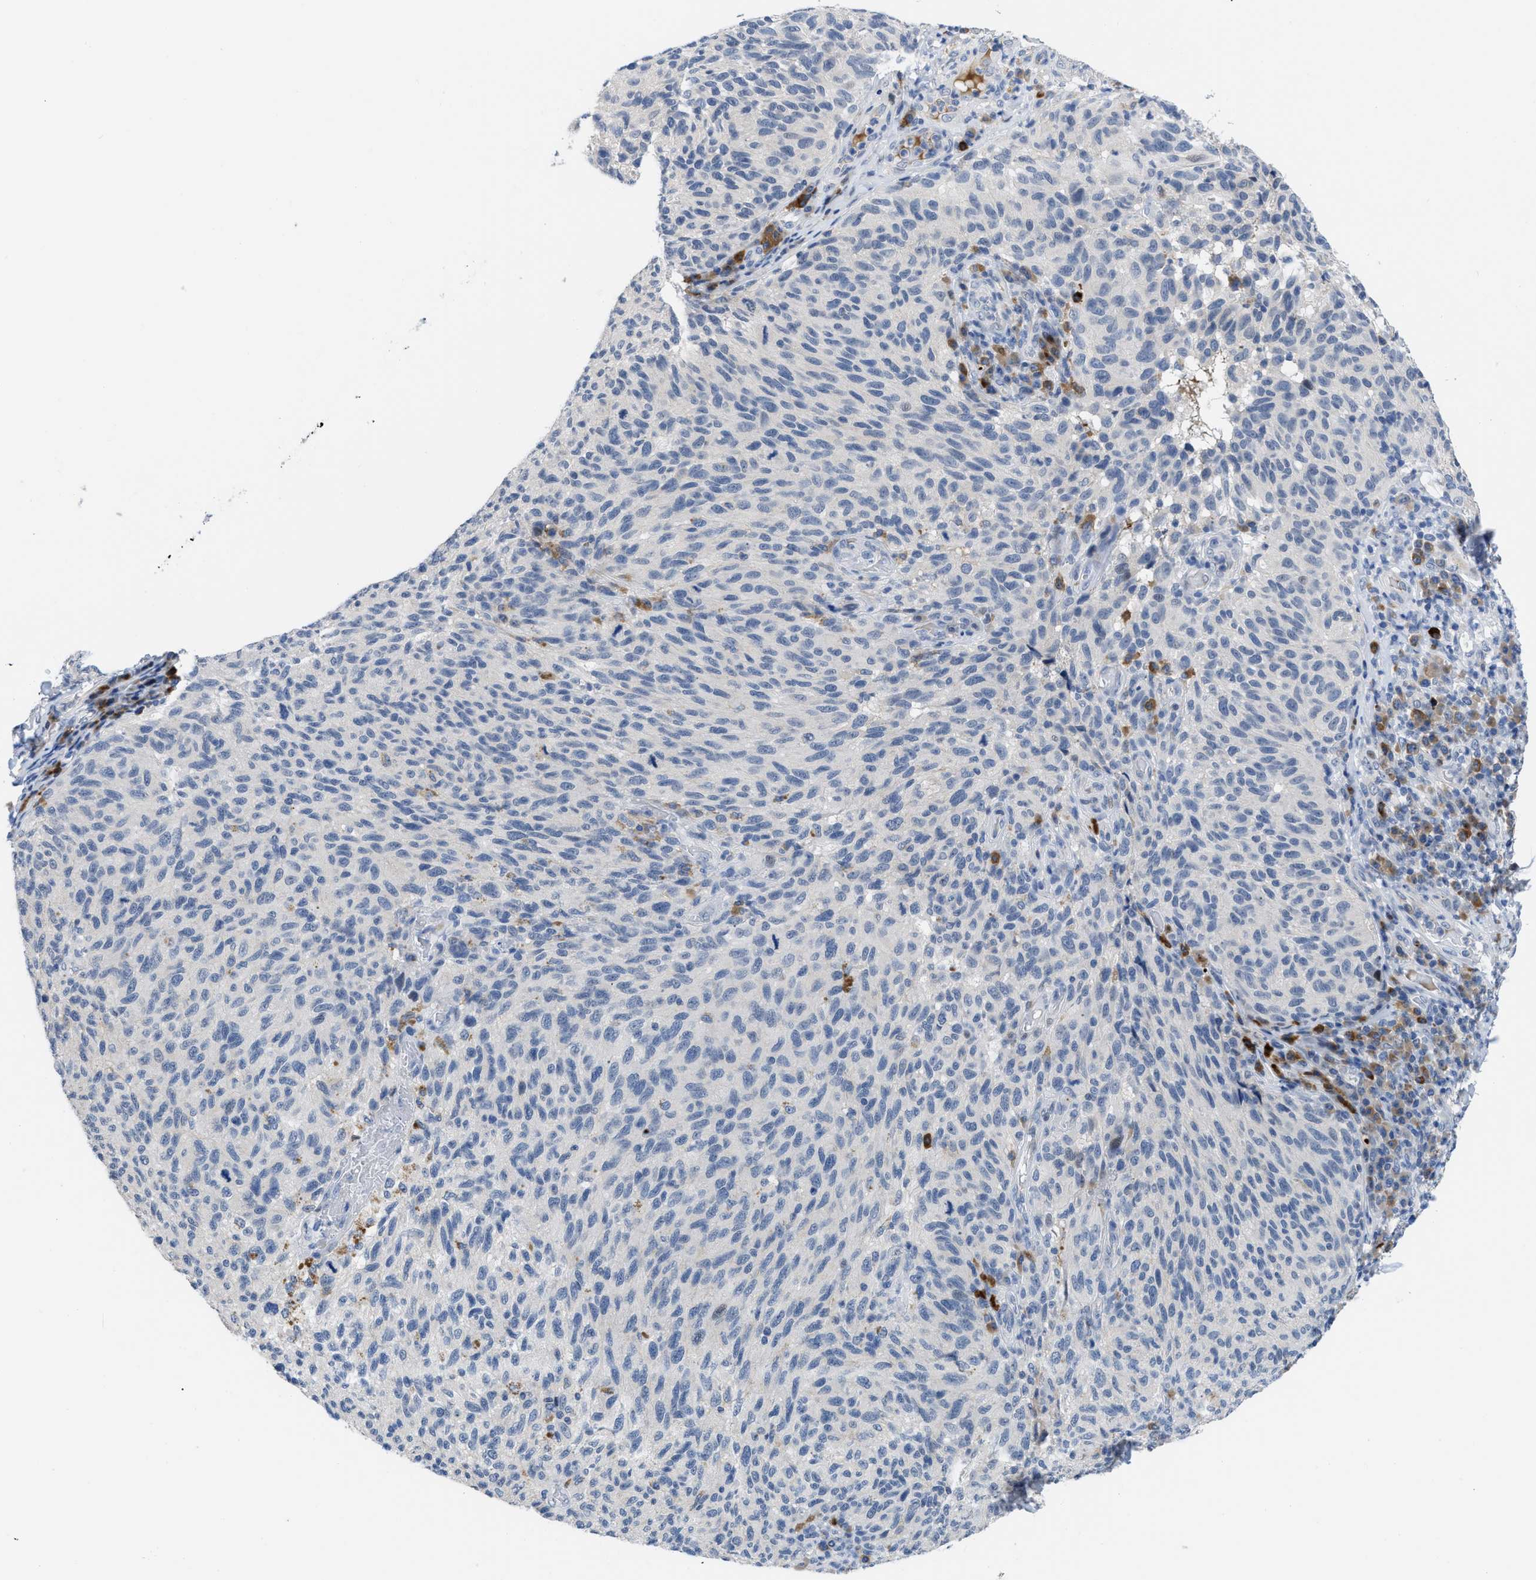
{"staining": {"intensity": "negative", "quantity": "none", "location": "none"}, "tissue": "melanoma", "cell_type": "Tumor cells", "image_type": "cancer", "snomed": [{"axis": "morphology", "description": "Malignant melanoma, NOS"}, {"axis": "topography", "description": "Skin"}], "caption": "Human melanoma stained for a protein using IHC displays no positivity in tumor cells.", "gene": "OR9K2", "patient": {"sex": "female", "age": 73}}